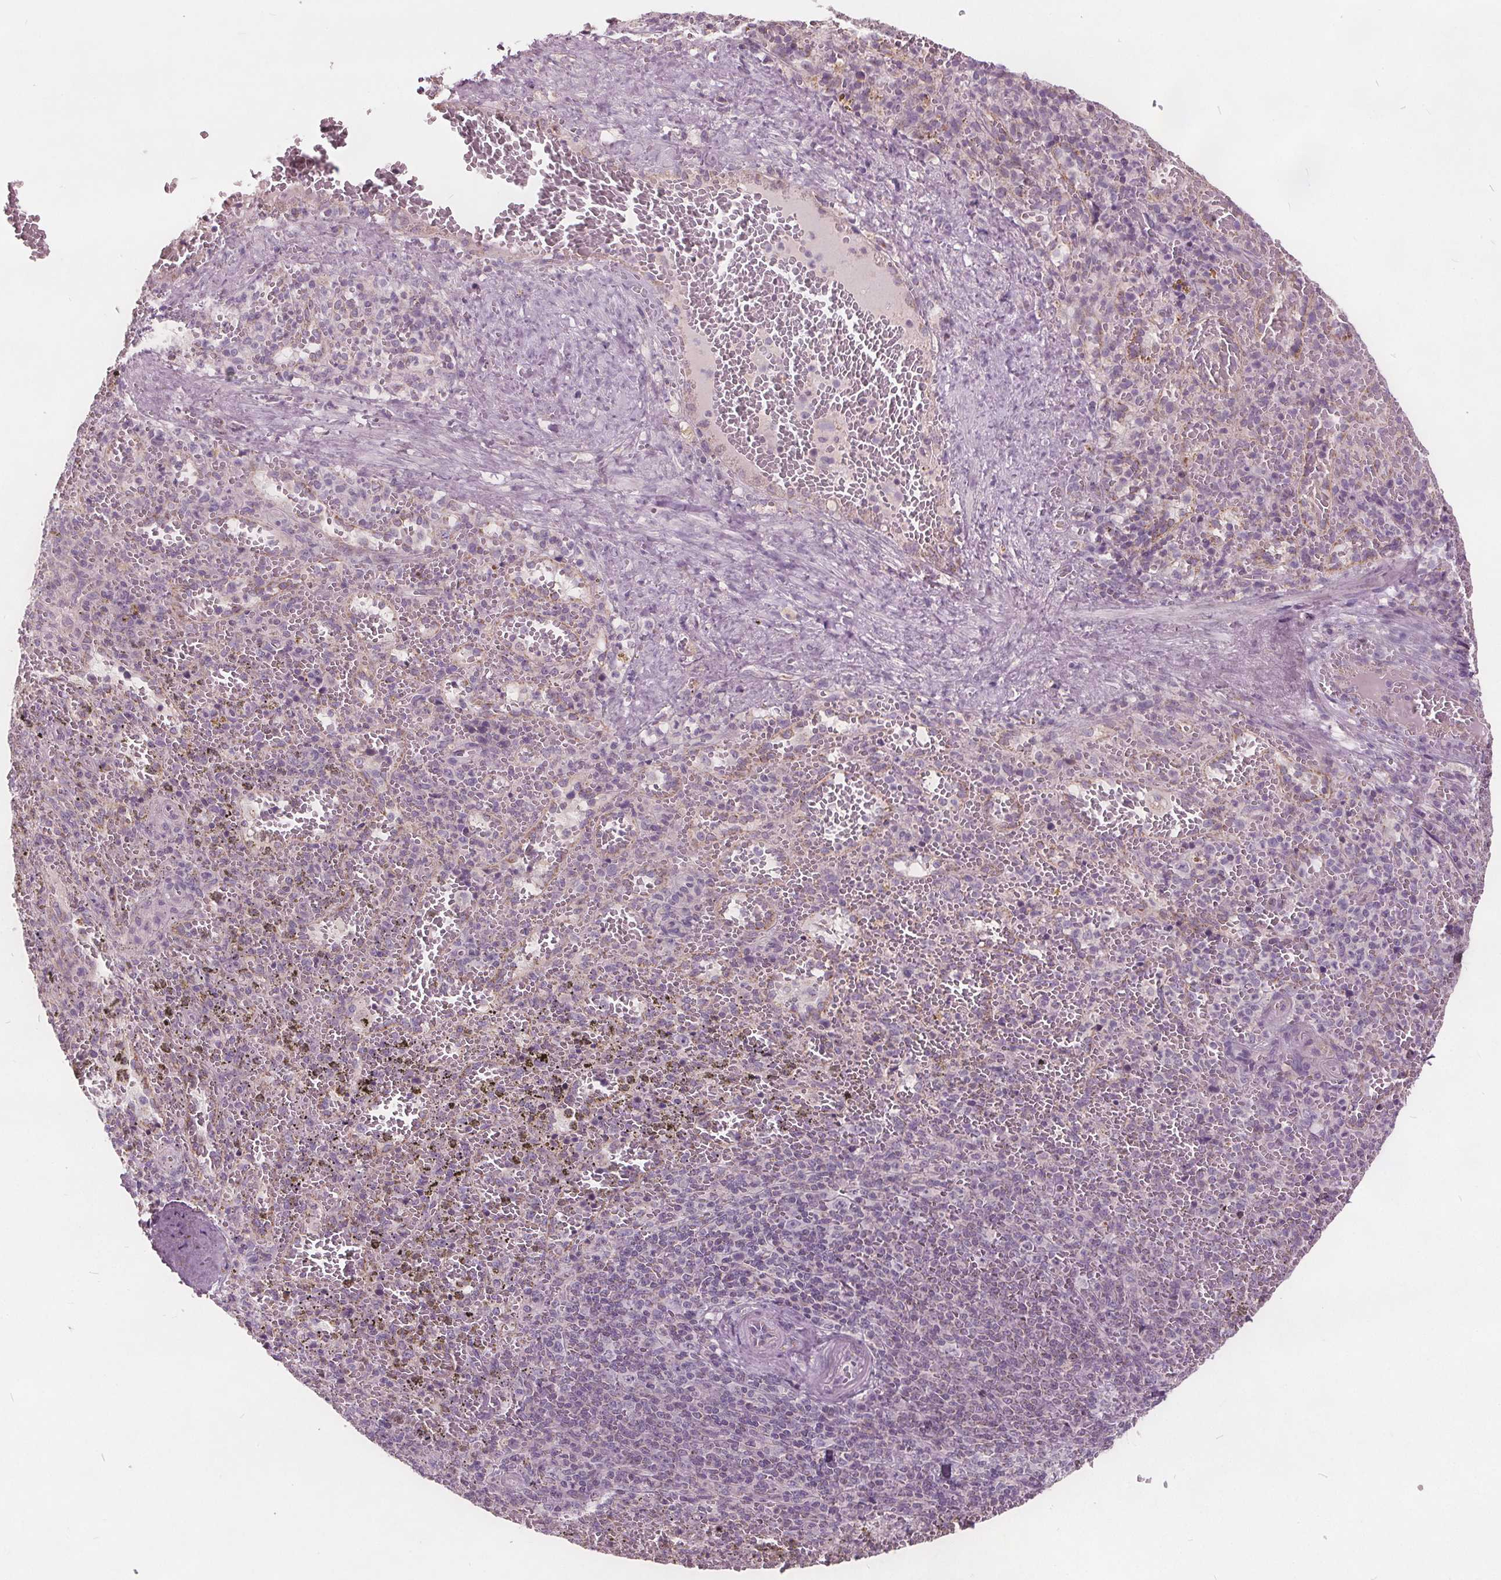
{"staining": {"intensity": "weak", "quantity": "<25%", "location": "cytoplasmic/membranous"}, "tissue": "spleen", "cell_type": "Cells in red pulp", "image_type": "normal", "snomed": [{"axis": "morphology", "description": "Normal tissue, NOS"}, {"axis": "topography", "description": "Spleen"}], "caption": "This is an immunohistochemistry (IHC) histopathology image of benign human spleen. There is no staining in cells in red pulp.", "gene": "ECI2", "patient": {"sex": "female", "age": 50}}